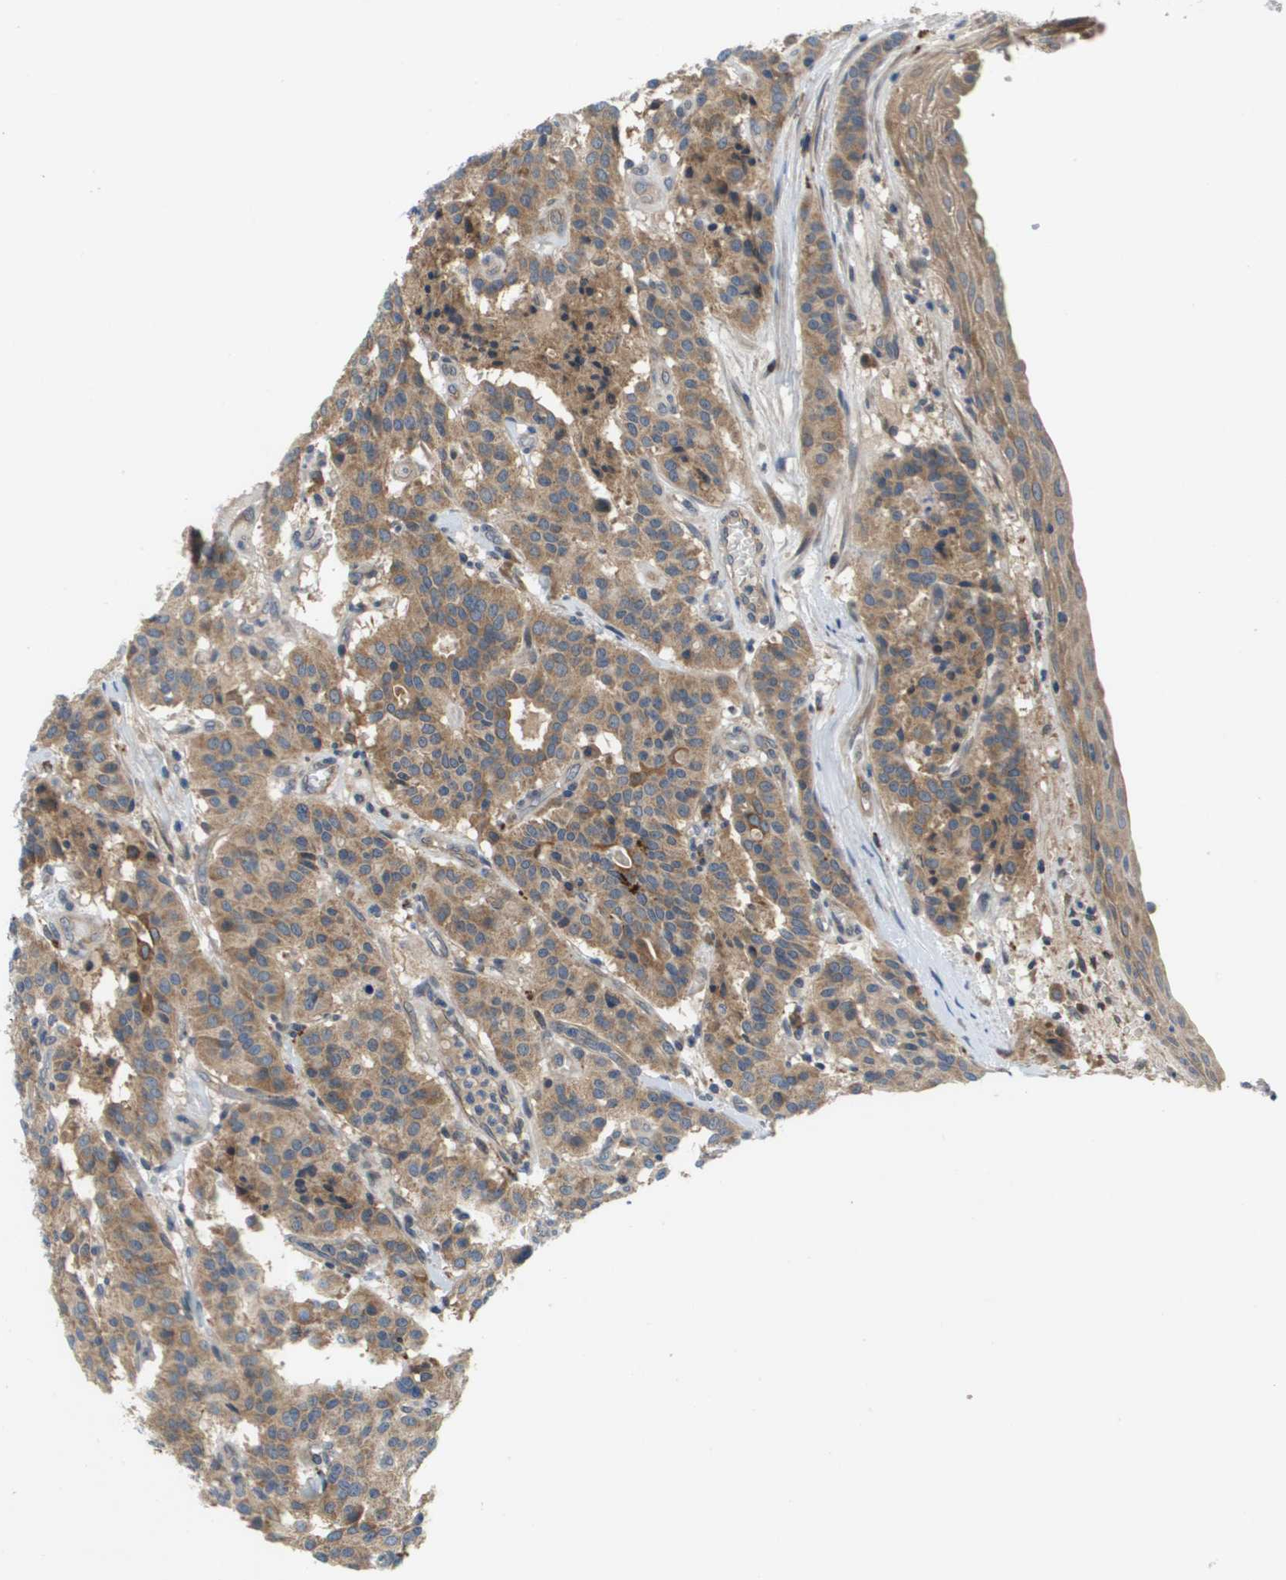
{"staining": {"intensity": "moderate", "quantity": ">75%", "location": "cytoplasmic/membranous"}, "tissue": "carcinoid", "cell_type": "Tumor cells", "image_type": "cancer", "snomed": [{"axis": "morphology", "description": "Carcinoid, malignant, NOS"}, {"axis": "topography", "description": "Lung"}], "caption": "Protein analysis of carcinoid (malignant) tissue demonstrates moderate cytoplasmic/membranous staining in about >75% of tumor cells. (DAB (3,3'-diaminobenzidine) = brown stain, brightfield microscopy at high magnification).", "gene": "SLC25A20", "patient": {"sex": "male", "age": 30}}